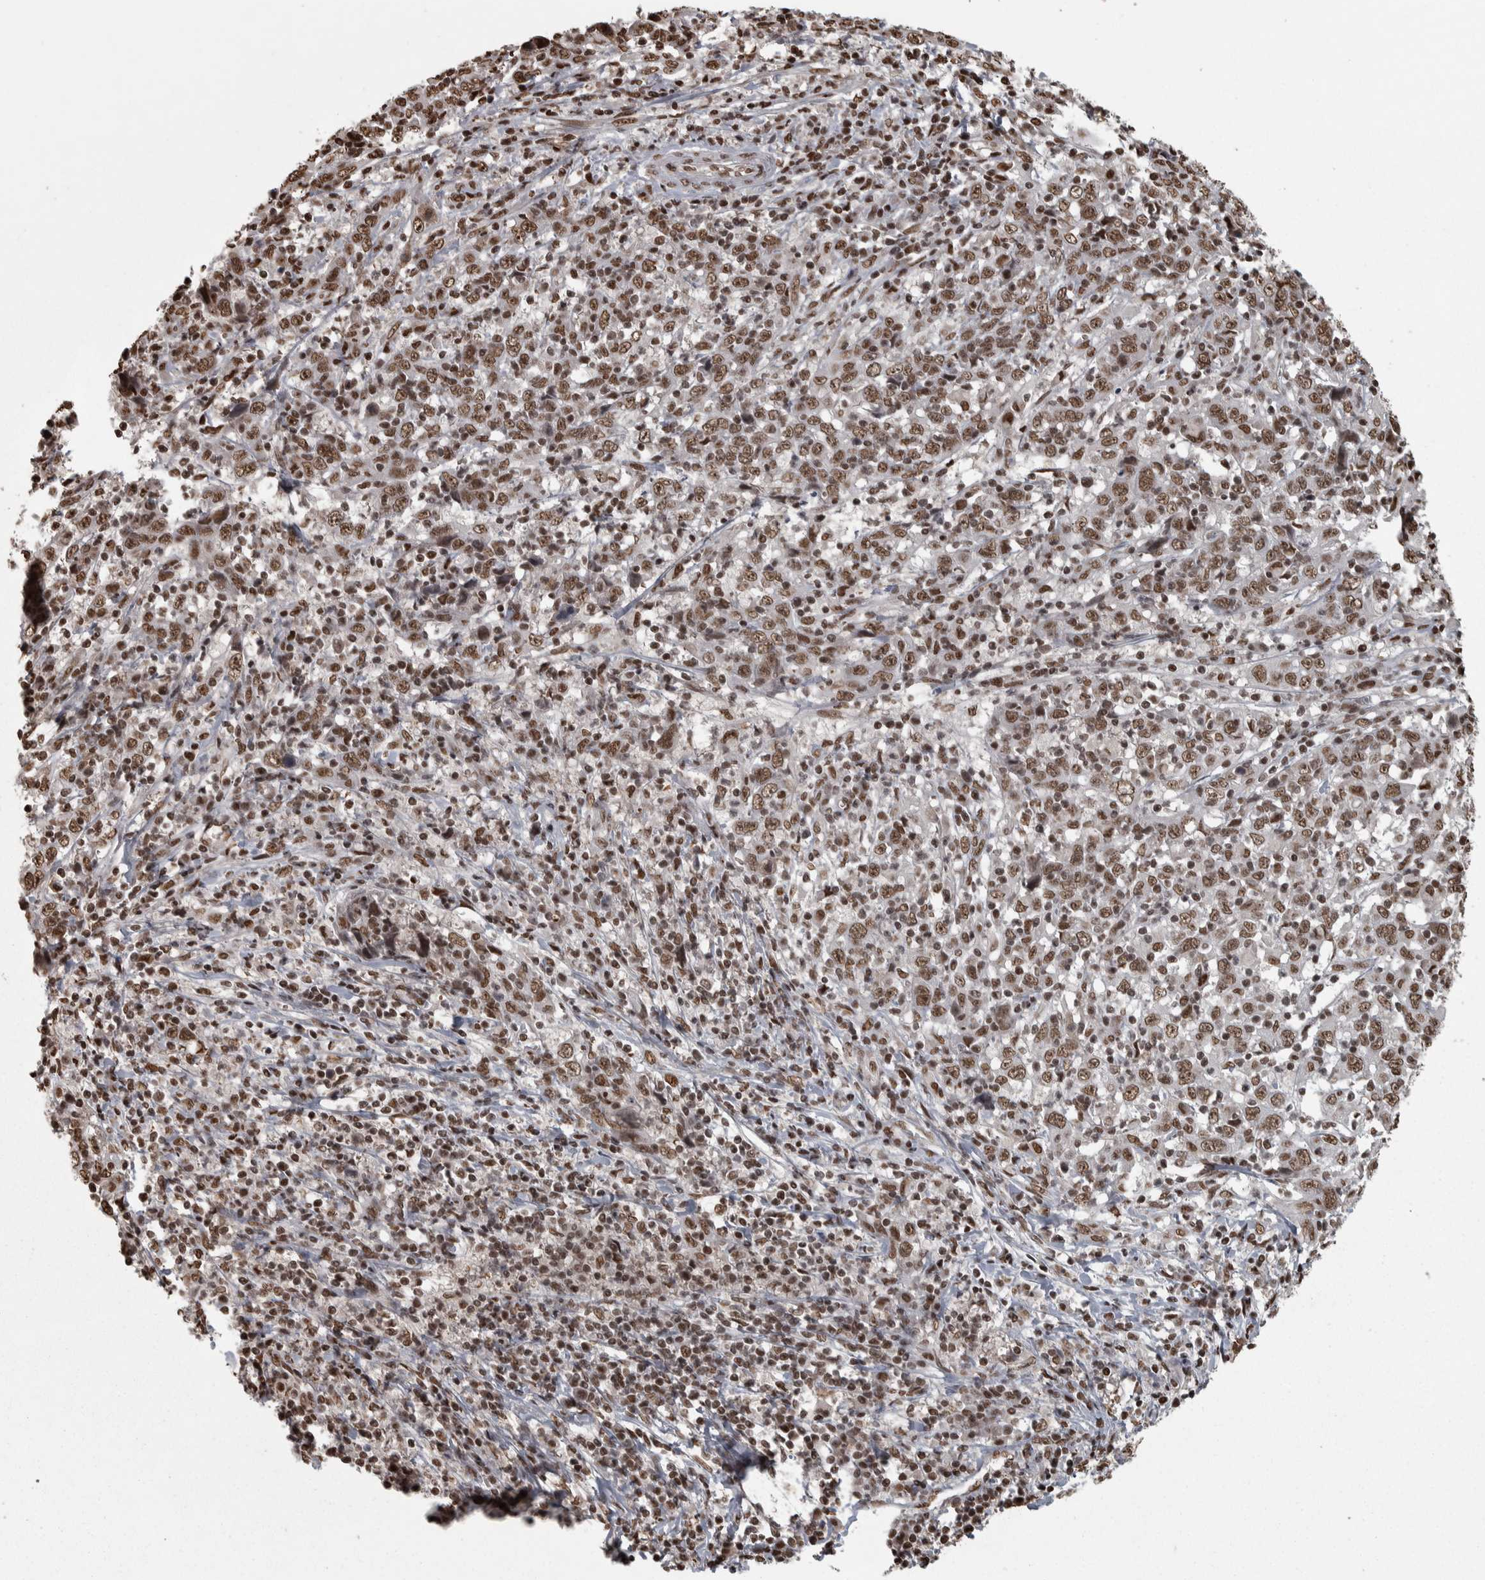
{"staining": {"intensity": "moderate", "quantity": ">75%", "location": "nuclear"}, "tissue": "cervical cancer", "cell_type": "Tumor cells", "image_type": "cancer", "snomed": [{"axis": "morphology", "description": "Squamous cell carcinoma, NOS"}, {"axis": "topography", "description": "Cervix"}], "caption": "Protein expression analysis of human cervical cancer reveals moderate nuclear expression in about >75% of tumor cells. The staining was performed using DAB to visualize the protein expression in brown, while the nuclei were stained in blue with hematoxylin (Magnification: 20x).", "gene": "ZFHX4", "patient": {"sex": "female", "age": 46}}